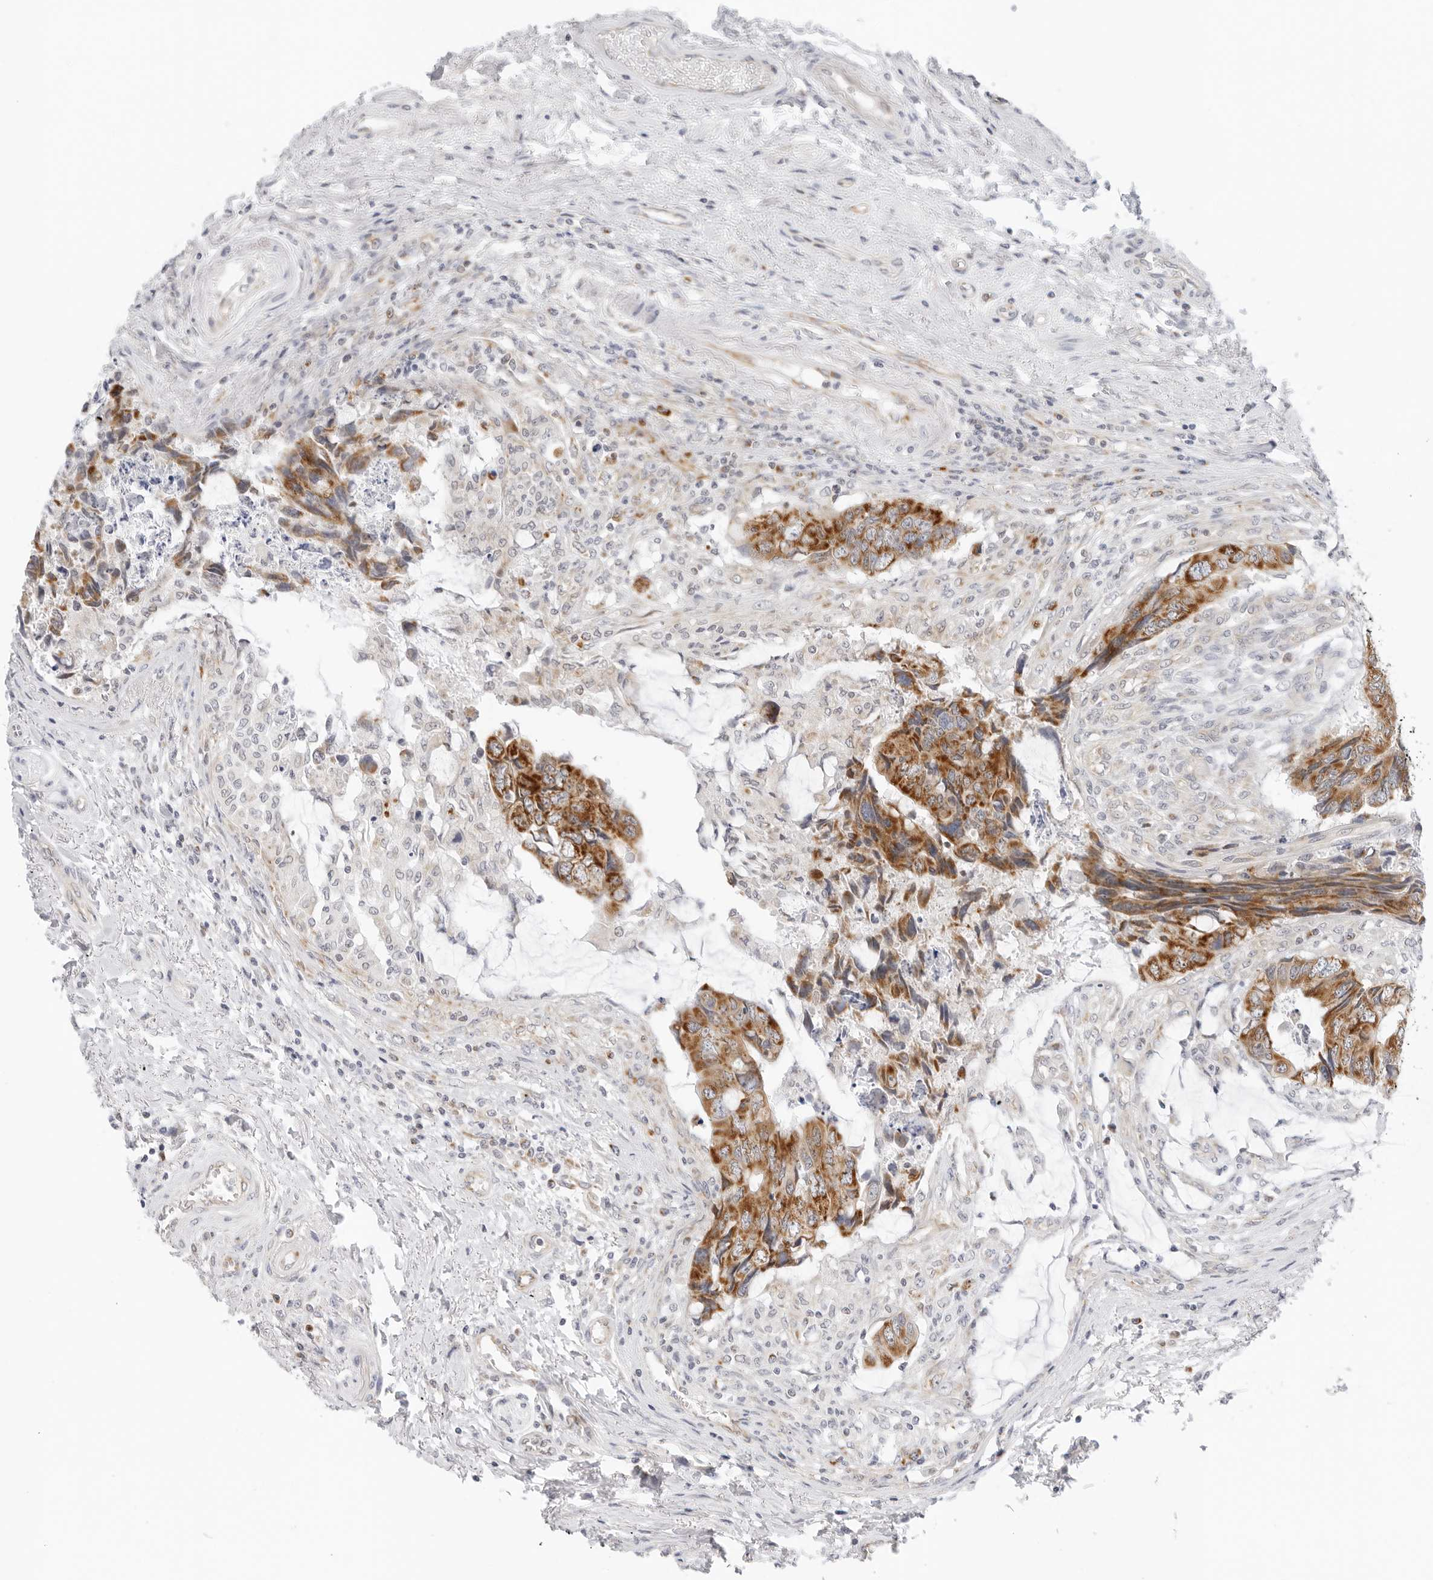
{"staining": {"intensity": "strong", "quantity": "25%-75%", "location": "cytoplasmic/membranous"}, "tissue": "colorectal cancer", "cell_type": "Tumor cells", "image_type": "cancer", "snomed": [{"axis": "morphology", "description": "Adenocarcinoma, NOS"}, {"axis": "topography", "description": "Rectum"}], "caption": "Colorectal cancer was stained to show a protein in brown. There is high levels of strong cytoplasmic/membranous expression in about 25%-75% of tumor cells.", "gene": "RC3H1", "patient": {"sex": "male", "age": 84}}